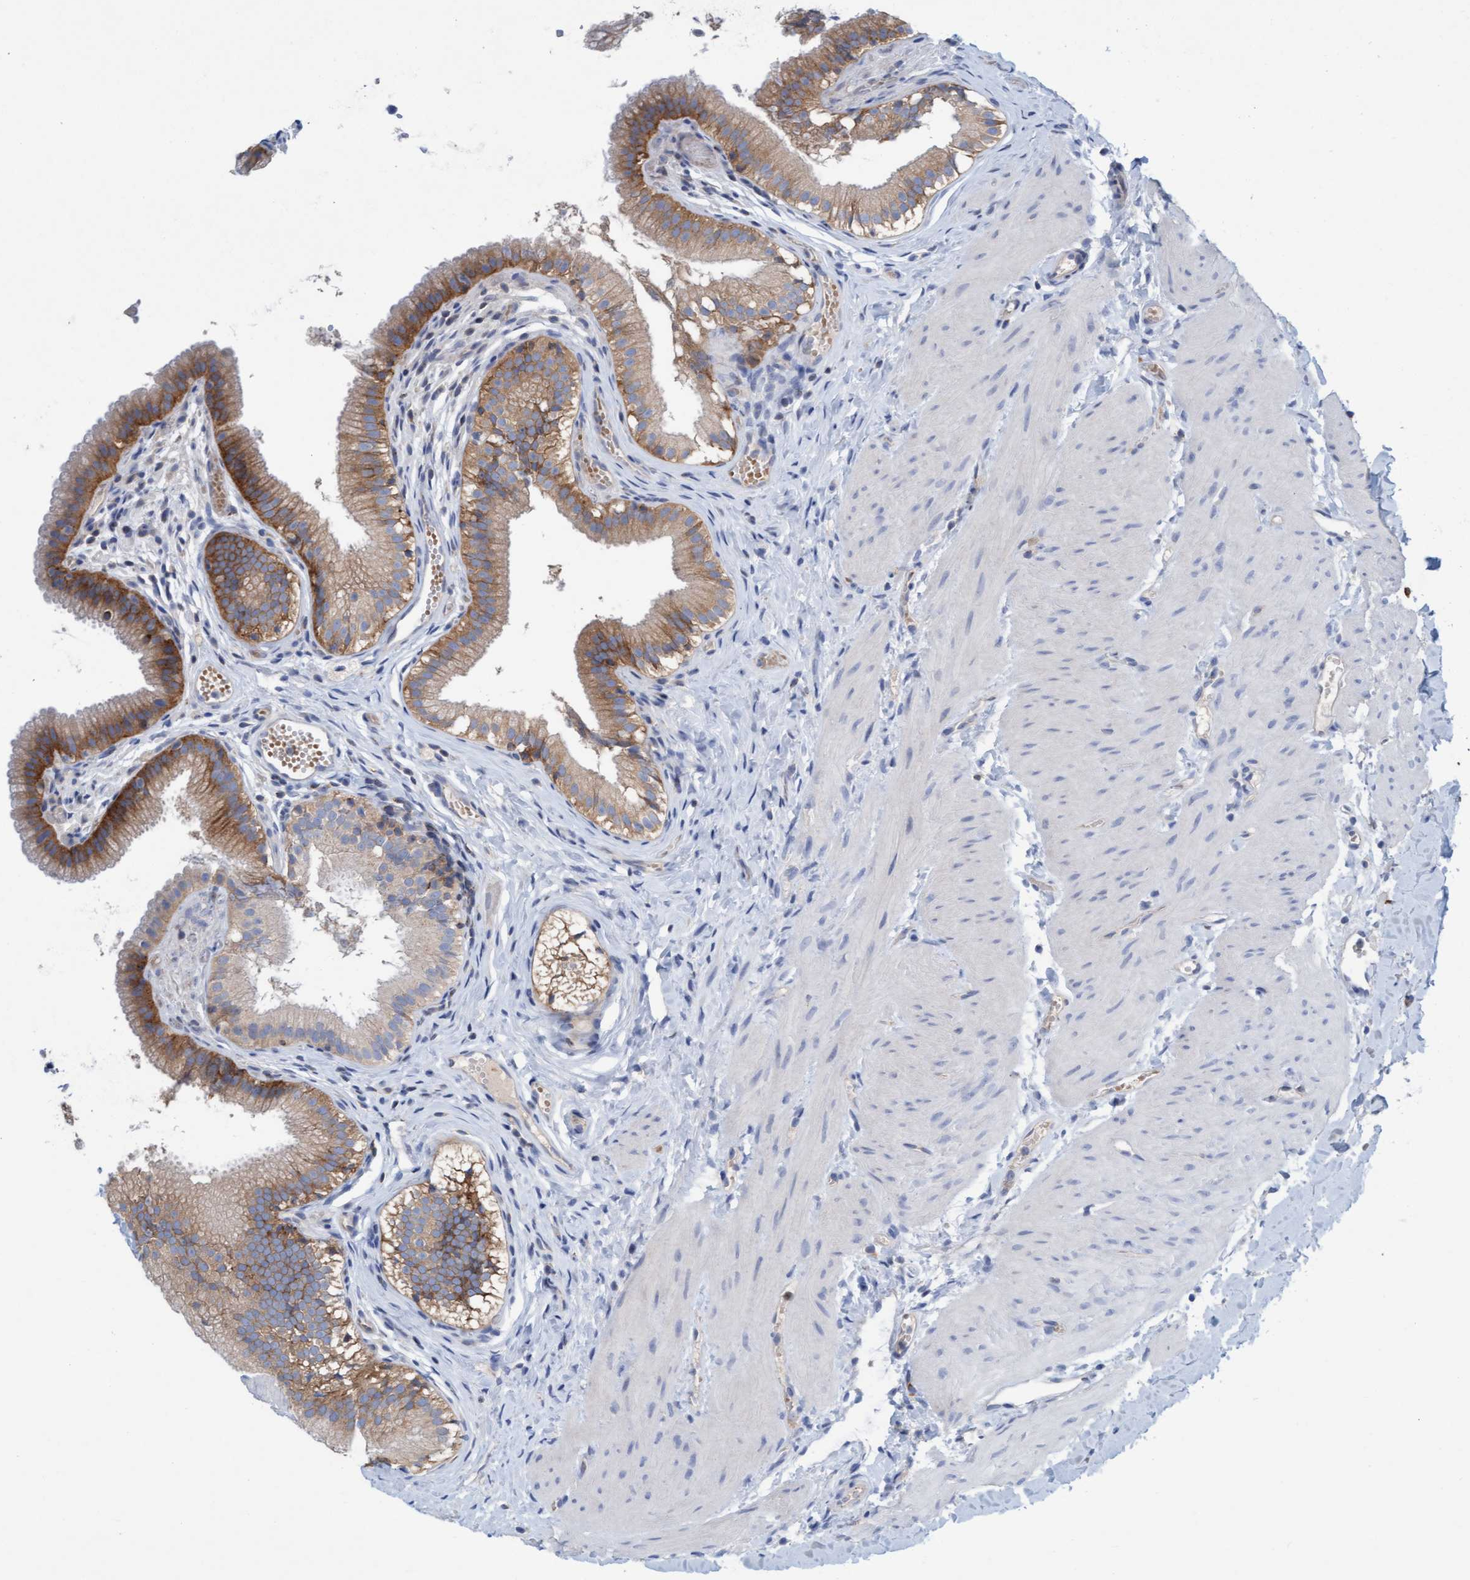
{"staining": {"intensity": "strong", "quantity": ">75%", "location": "cytoplasmic/membranous"}, "tissue": "gallbladder", "cell_type": "Glandular cells", "image_type": "normal", "snomed": [{"axis": "morphology", "description": "Normal tissue, NOS"}, {"axis": "topography", "description": "Gallbladder"}], "caption": "Immunohistochemical staining of normal human gallbladder exhibits >75% levels of strong cytoplasmic/membranous protein positivity in about >75% of glandular cells. The protein of interest is shown in brown color, while the nuclei are stained blue.", "gene": "SIGIRR", "patient": {"sex": "female", "age": 26}}